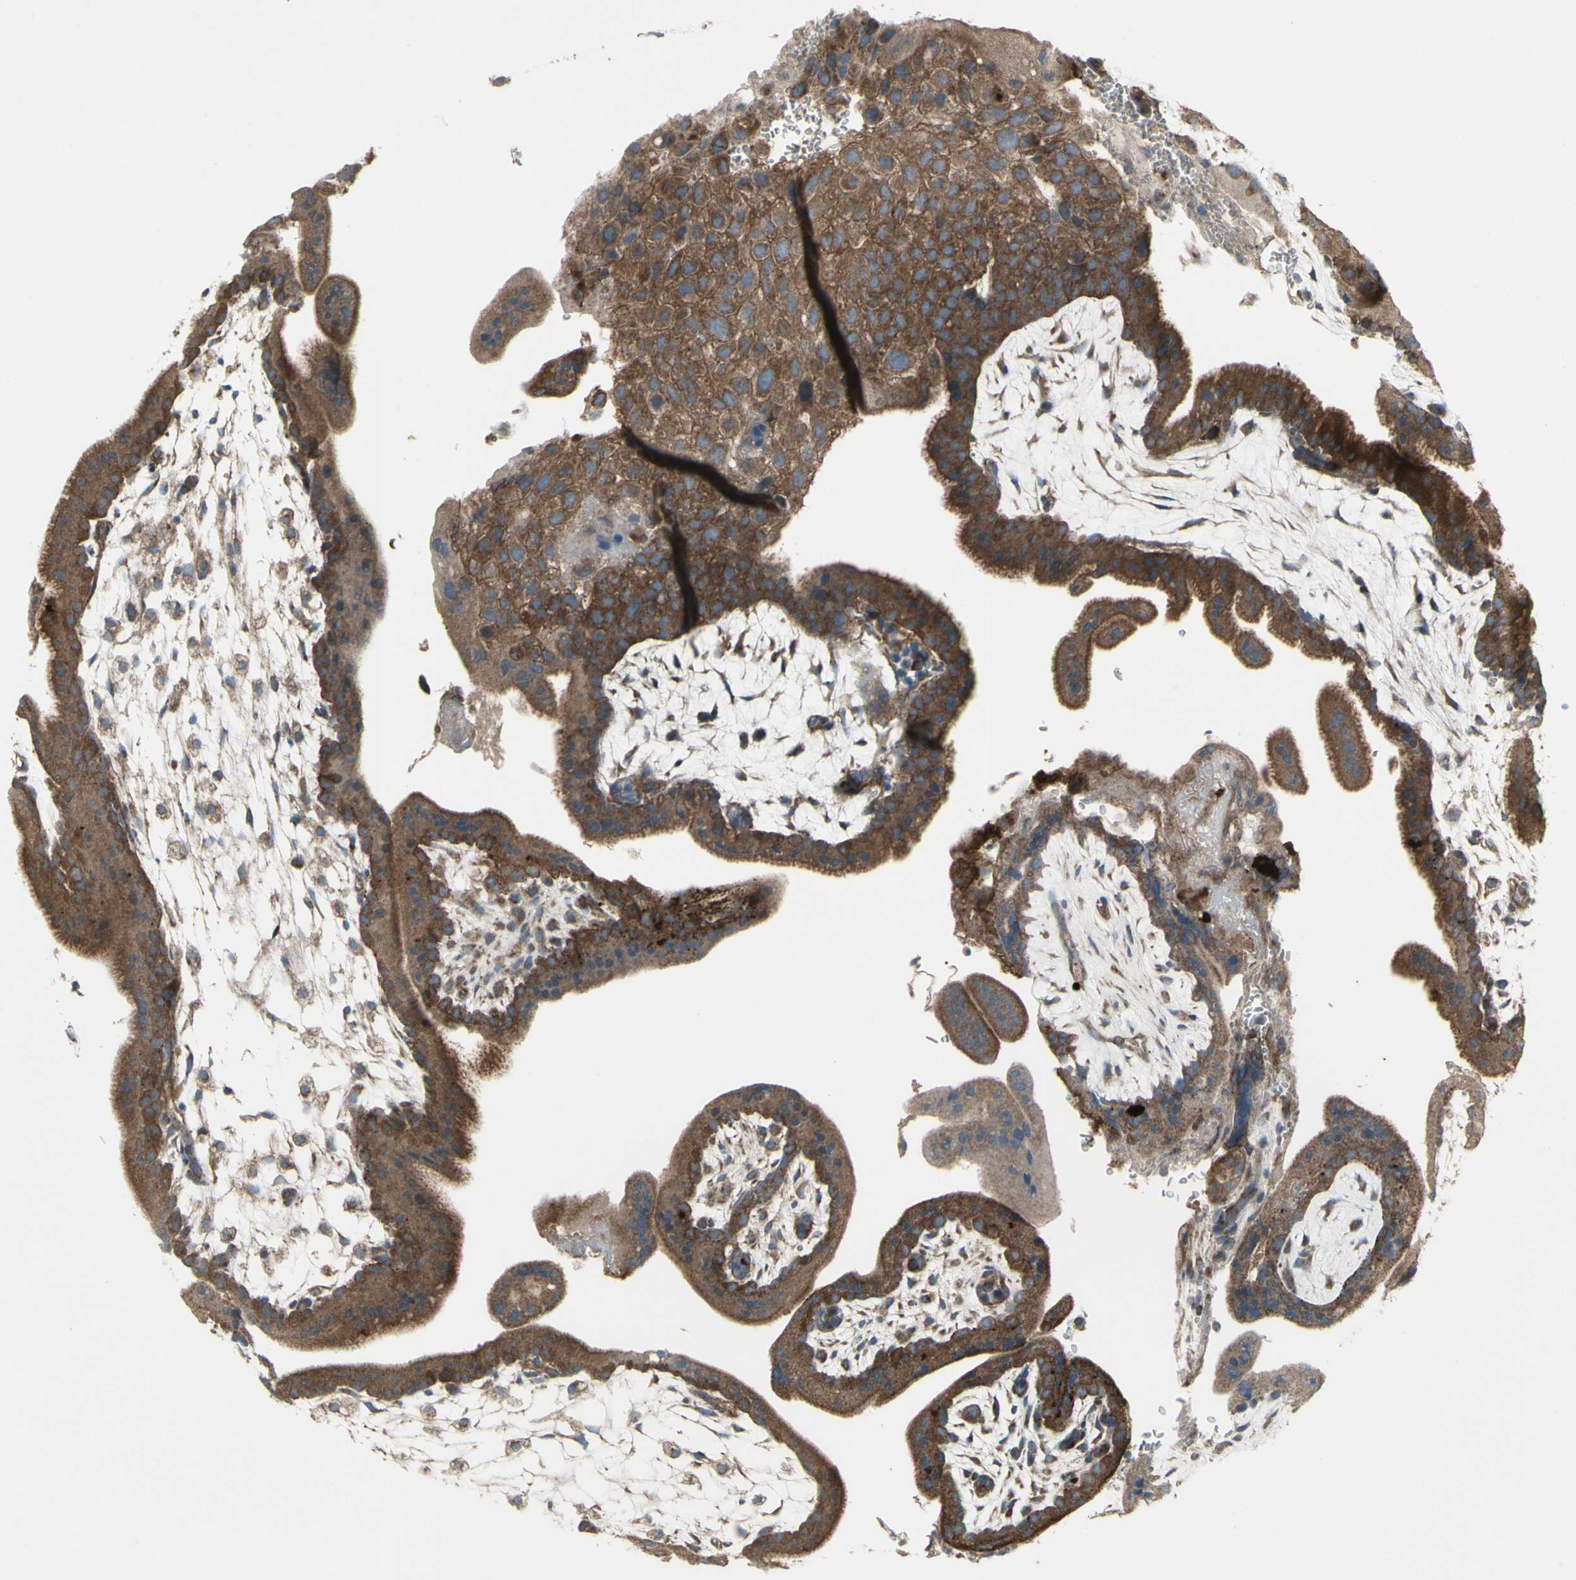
{"staining": {"intensity": "moderate", "quantity": ">75%", "location": "cytoplasmic/membranous"}, "tissue": "placenta", "cell_type": "Decidual cells", "image_type": "normal", "snomed": [{"axis": "morphology", "description": "Normal tissue, NOS"}, {"axis": "topography", "description": "Placenta"}], "caption": "A medium amount of moderate cytoplasmic/membranous expression is seen in about >75% of decidual cells in unremarkable placenta. (DAB (3,3'-diaminobenzidine) IHC, brown staining for protein, blue staining for nuclei).", "gene": "SHC1", "patient": {"sex": "female", "age": 35}}